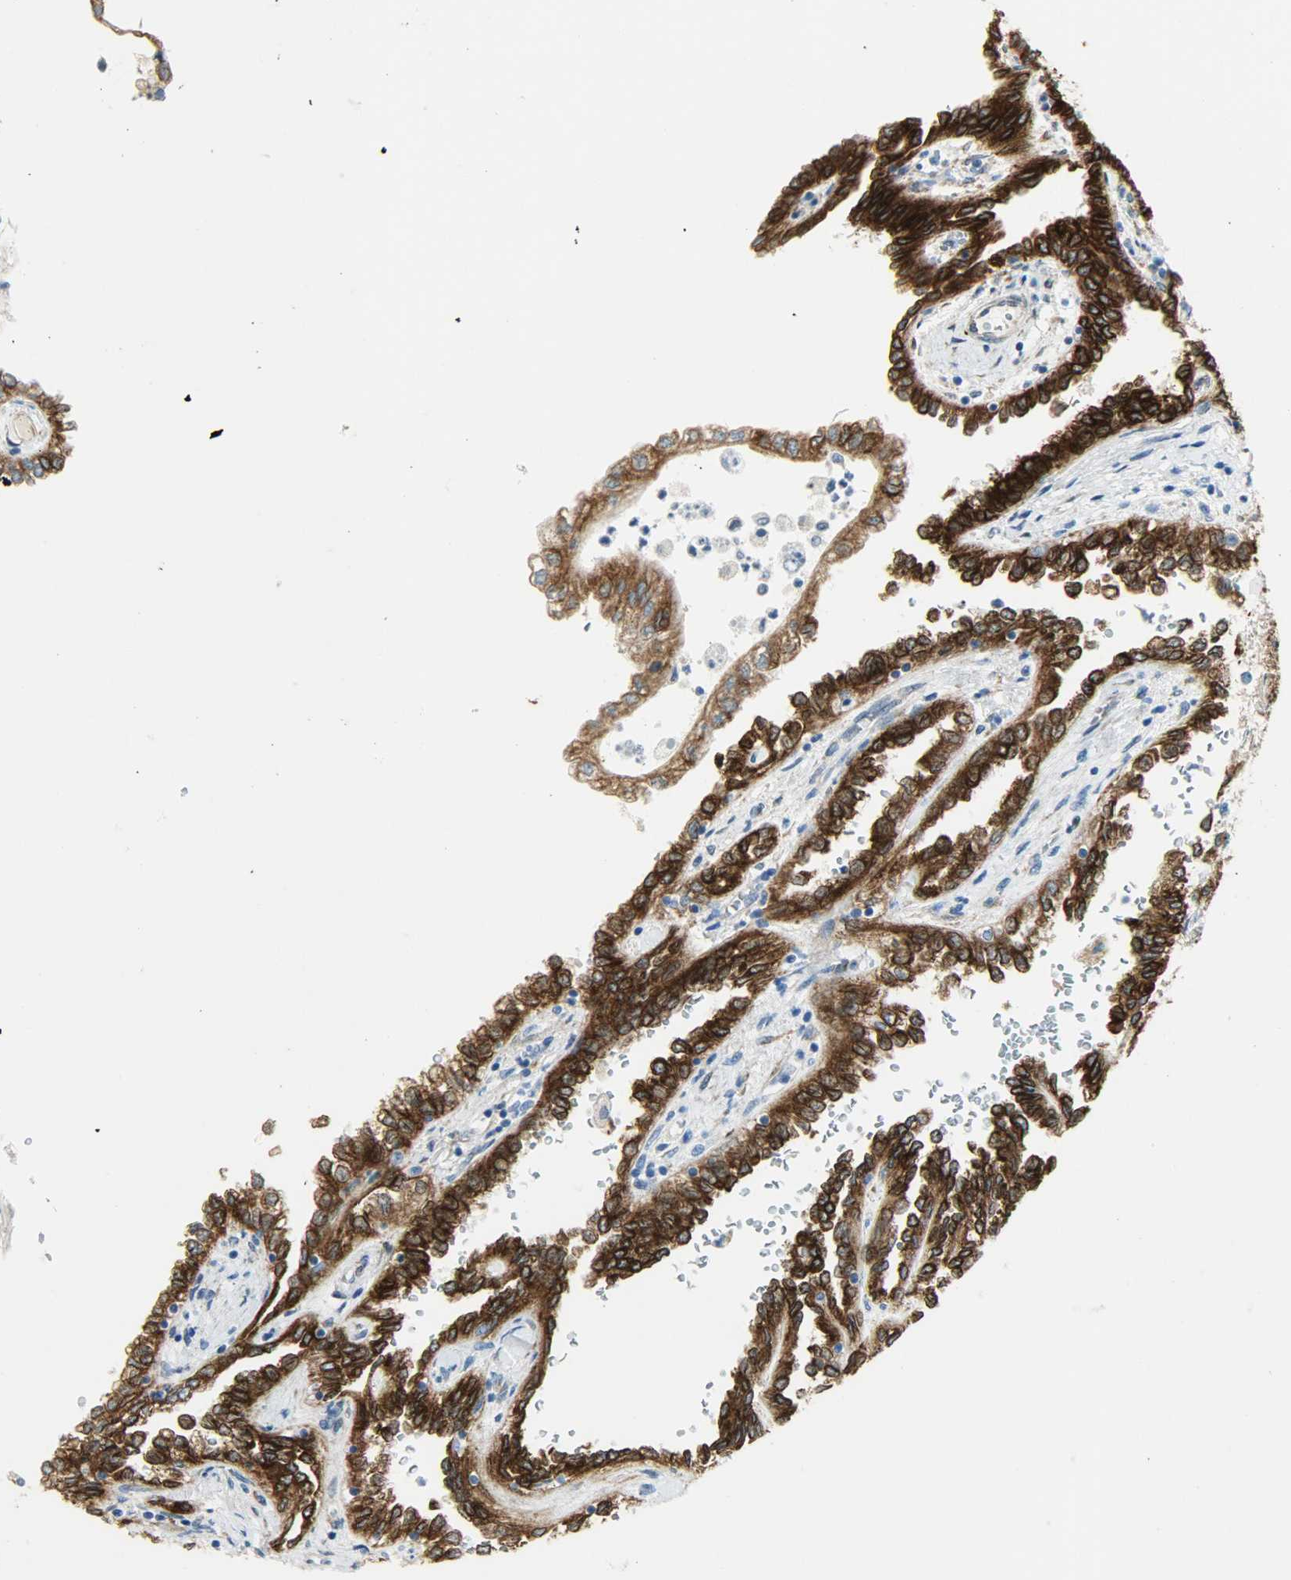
{"staining": {"intensity": "strong", "quantity": ">75%", "location": "cytoplasmic/membranous"}, "tissue": "renal cancer", "cell_type": "Tumor cells", "image_type": "cancer", "snomed": [{"axis": "morphology", "description": "Inflammation, NOS"}, {"axis": "morphology", "description": "Adenocarcinoma, NOS"}, {"axis": "topography", "description": "Kidney"}], "caption": "Strong cytoplasmic/membranous protein positivity is present in approximately >75% of tumor cells in renal cancer.", "gene": "PKD2", "patient": {"sex": "male", "age": 68}}